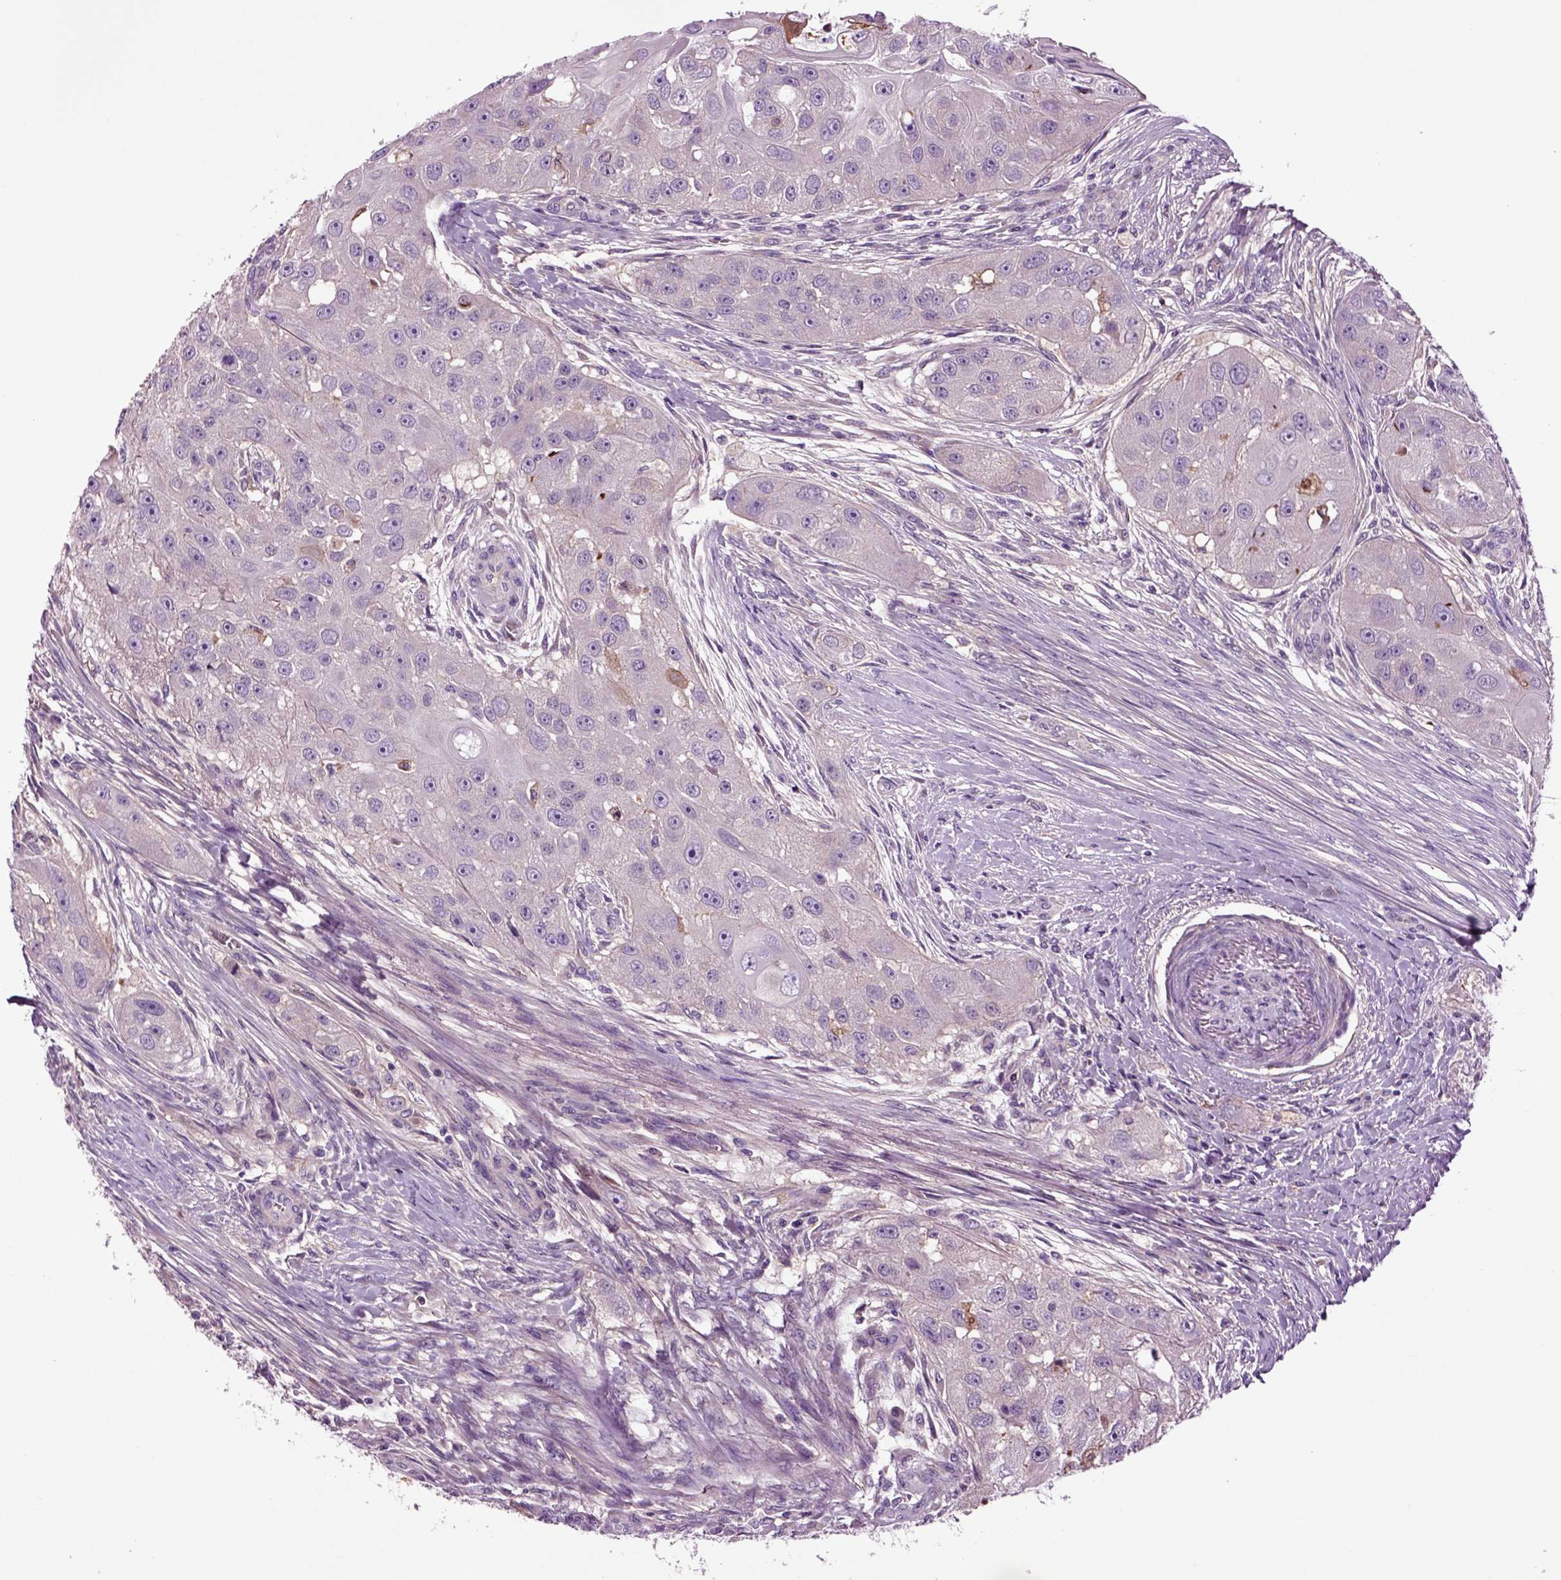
{"staining": {"intensity": "weak", "quantity": "<25%", "location": "cytoplasmic/membranous"}, "tissue": "head and neck cancer", "cell_type": "Tumor cells", "image_type": "cancer", "snomed": [{"axis": "morphology", "description": "Normal tissue, NOS"}, {"axis": "morphology", "description": "Squamous cell carcinoma, NOS"}, {"axis": "topography", "description": "Skeletal muscle"}, {"axis": "topography", "description": "Head-Neck"}], "caption": "This is an IHC micrograph of head and neck squamous cell carcinoma. There is no expression in tumor cells.", "gene": "SPON1", "patient": {"sex": "male", "age": 51}}